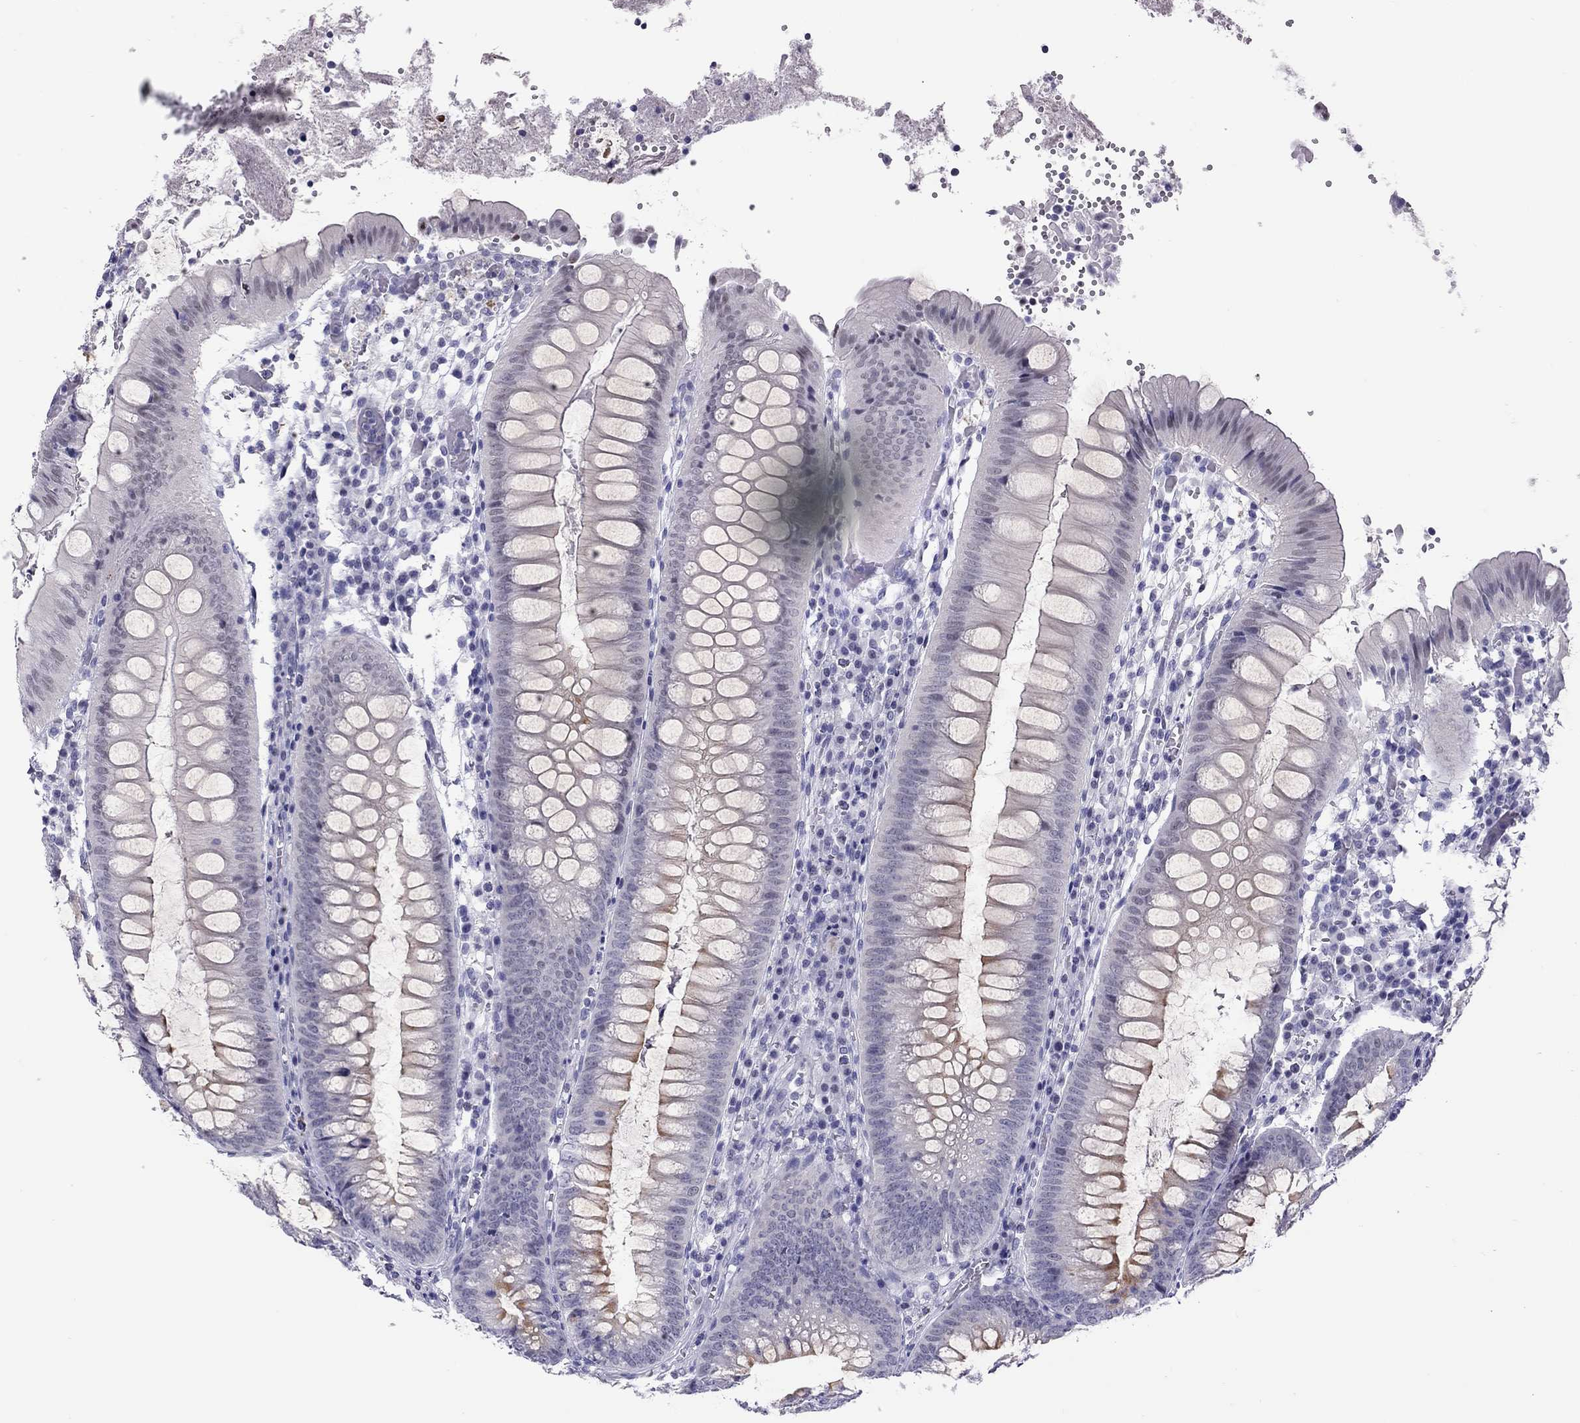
{"staining": {"intensity": "negative", "quantity": "none", "location": "none"}, "tissue": "appendix", "cell_type": "Glandular cells", "image_type": "normal", "snomed": [{"axis": "morphology", "description": "Normal tissue, NOS"}, {"axis": "morphology", "description": "Inflammation, NOS"}, {"axis": "topography", "description": "Appendix"}], "caption": "IHC histopathology image of unremarkable appendix: appendix stained with DAB demonstrates no significant protein staining in glandular cells.", "gene": "CHRNB3", "patient": {"sex": "male", "age": 16}}